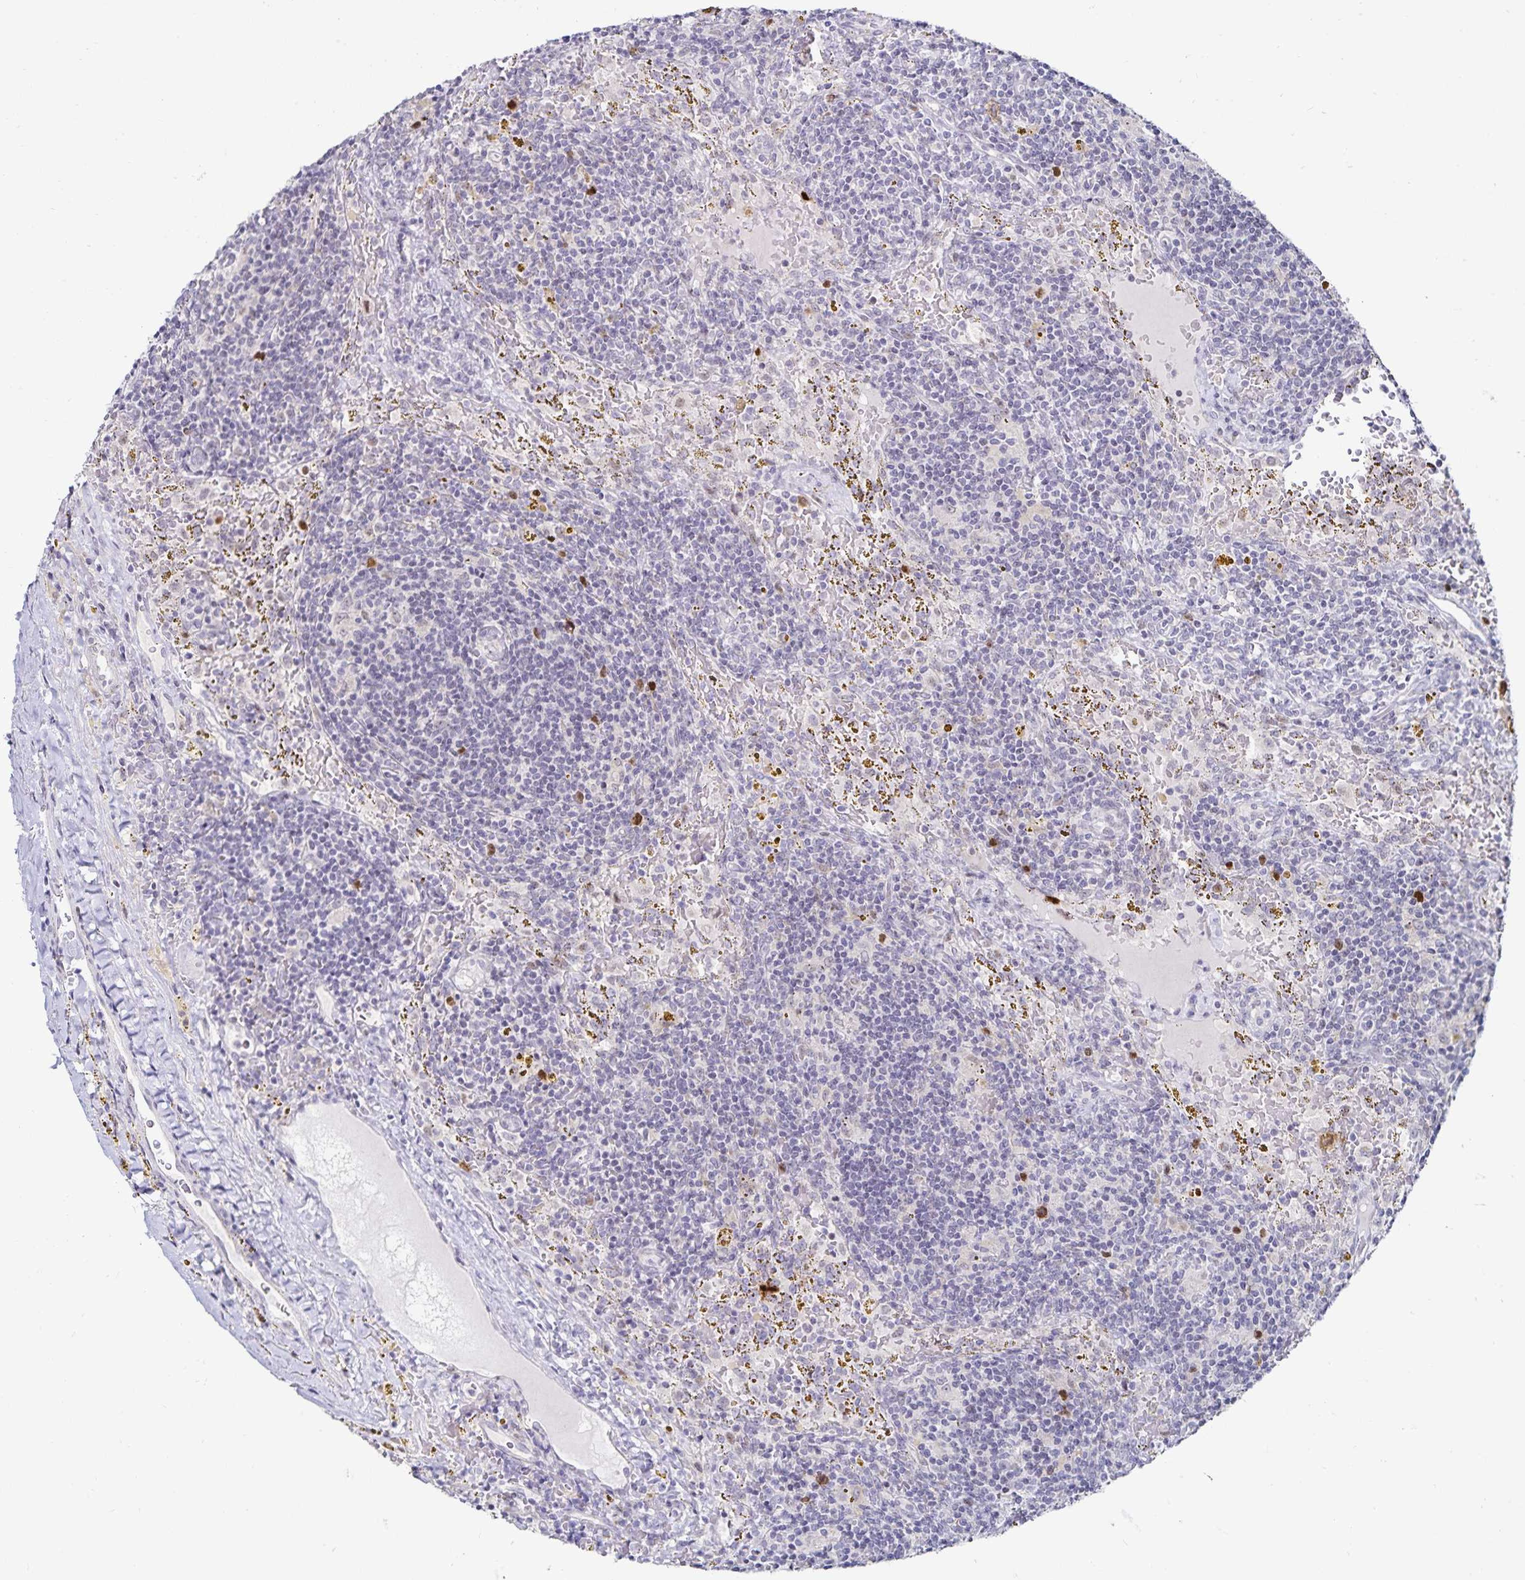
{"staining": {"intensity": "negative", "quantity": "none", "location": "none"}, "tissue": "lymphoma", "cell_type": "Tumor cells", "image_type": "cancer", "snomed": [{"axis": "morphology", "description": "Malignant lymphoma, non-Hodgkin's type, Low grade"}, {"axis": "topography", "description": "Spleen"}], "caption": "Immunohistochemical staining of human low-grade malignant lymphoma, non-Hodgkin's type exhibits no significant positivity in tumor cells. (Stains: DAB immunohistochemistry with hematoxylin counter stain, Microscopy: brightfield microscopy at high magnification).", "gene": "ANLN", "patient": {"sex": "female", "age": 70}}